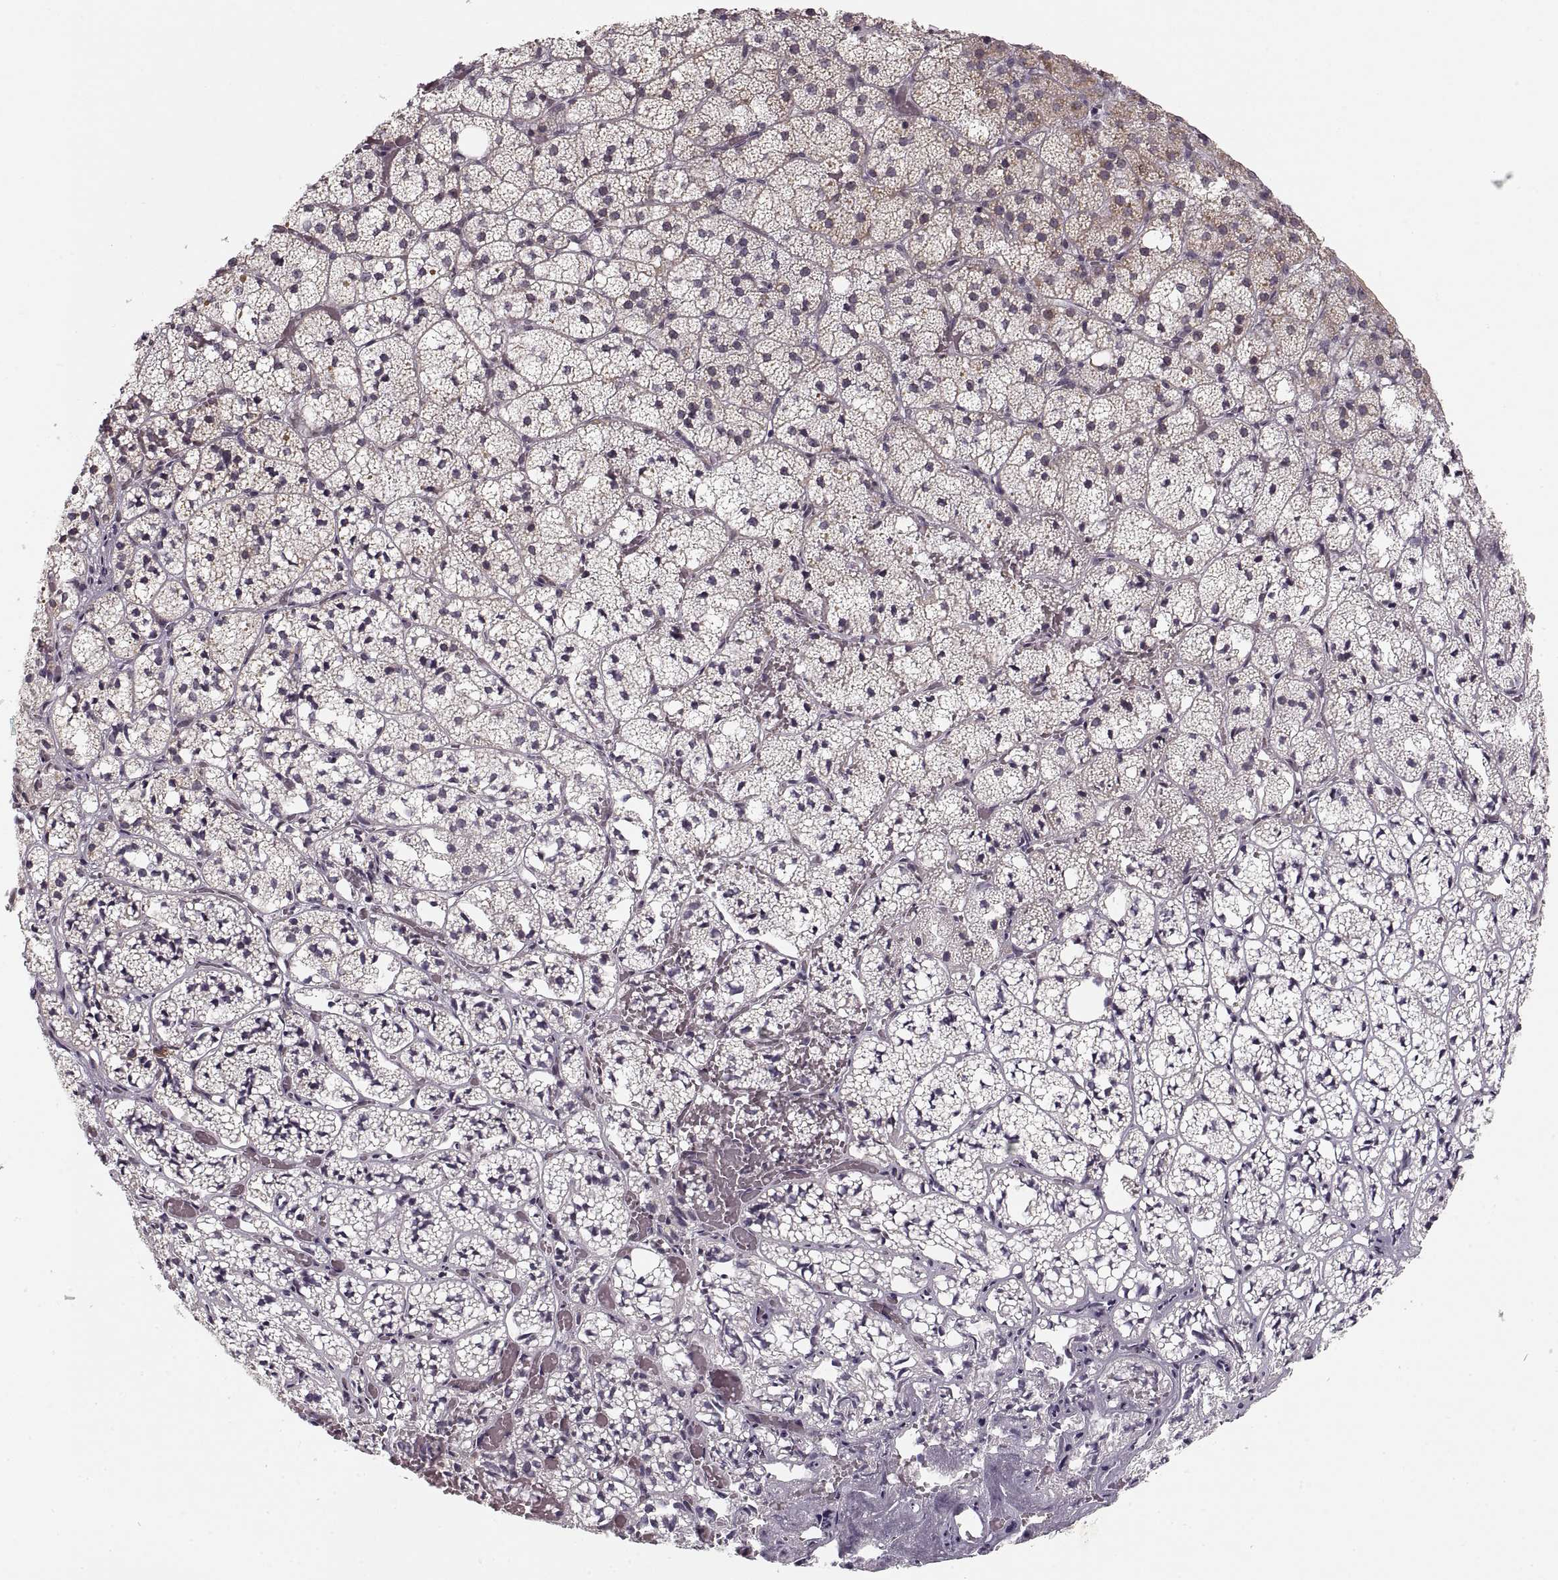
{"staining": {"intensity": "weak", "quantity": "<25%", "location": "cytoplasmic/membranous"}, "tissue": "adrenal gland", "cell_type": "Glandular cells", "image_type": "normal", "snomed": [{"axis": "morphology", "description": "Normal tissue, NOS"}, {"axis": "topography", "description": "Adrenal gland"}], "caption": "Immunohistochemical staining of unremarkable human adrenal gland exhibits no significant expression in glandular cells. Nuclei are stained in blue.", "gene": "ASIC3", "patient": {"sex": "male", "age": 53}}